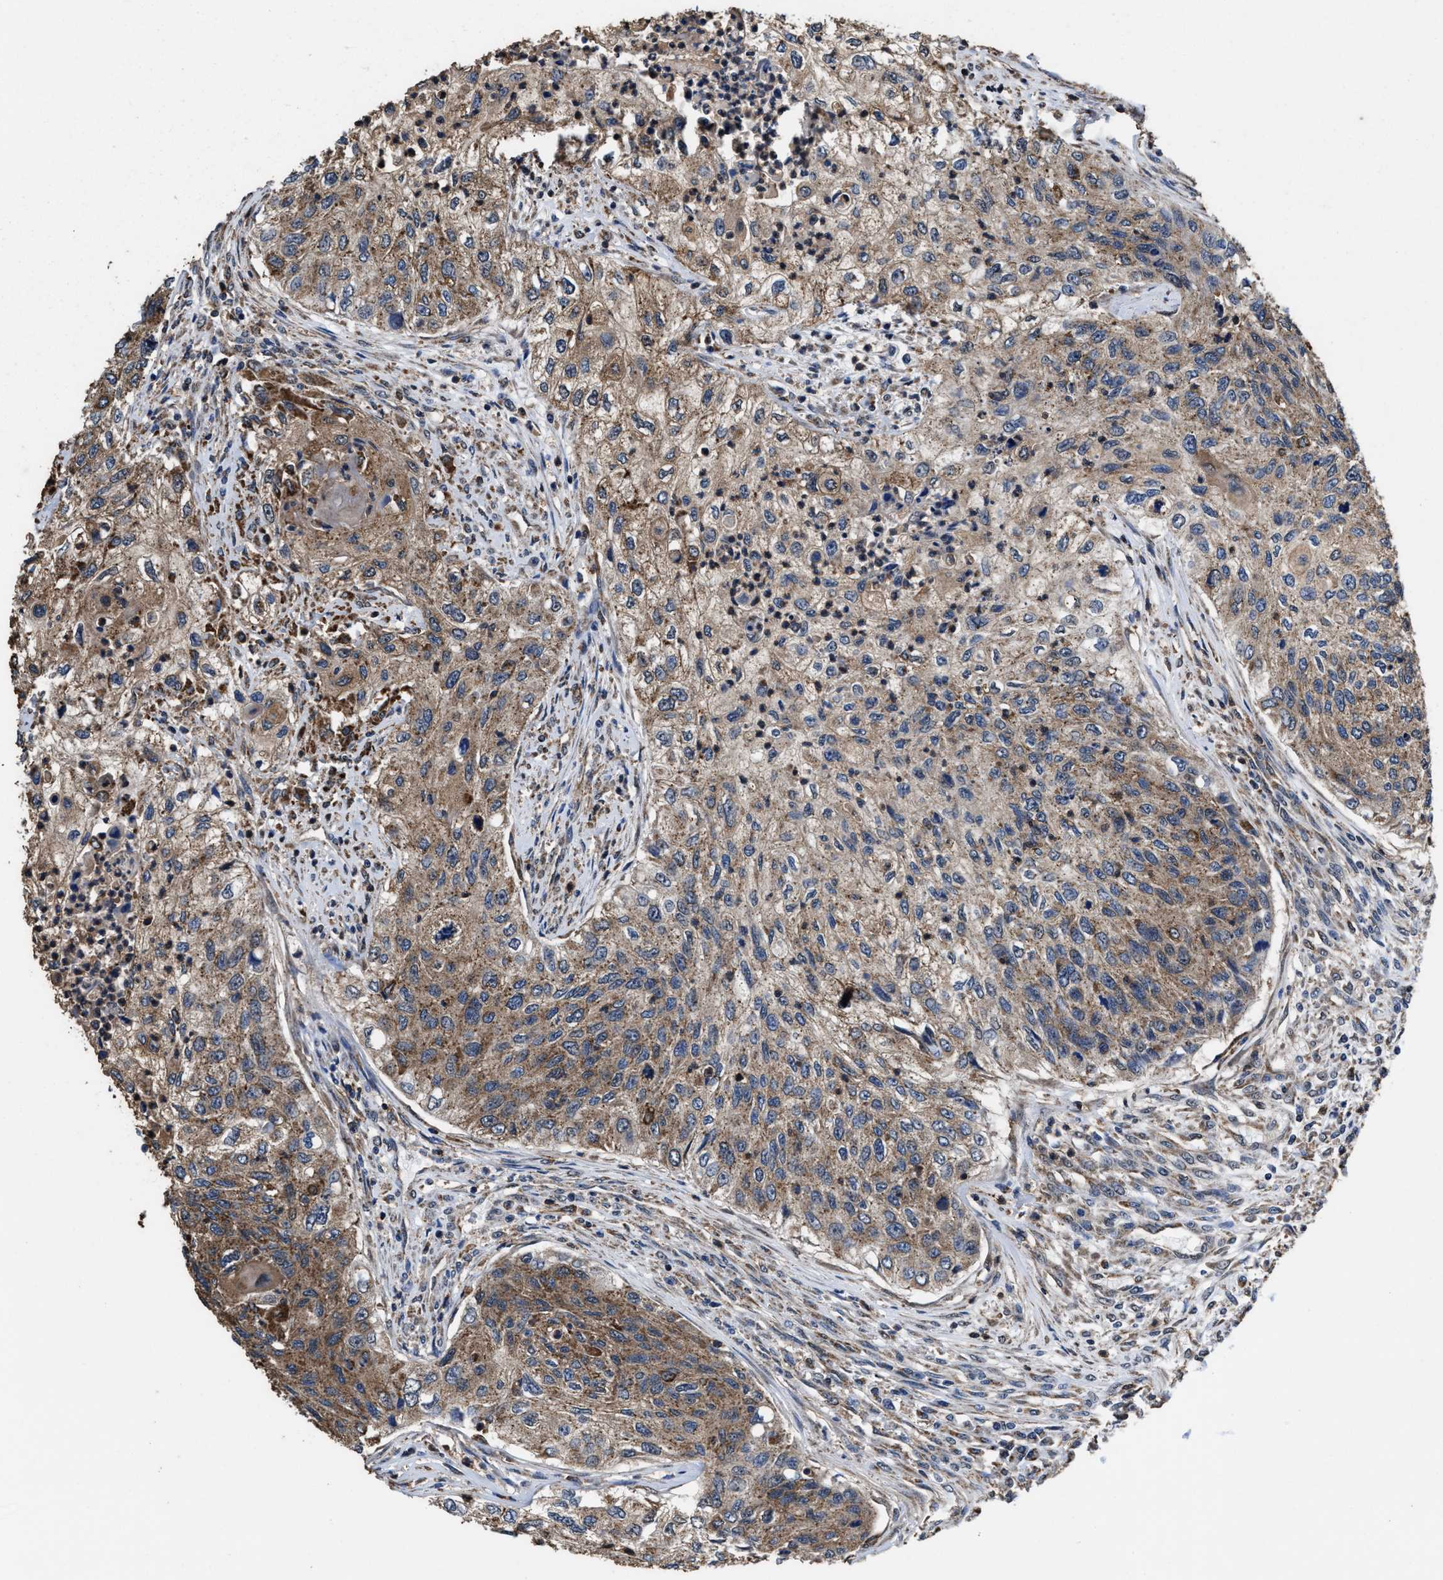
{"staining": {"intensity": "moderate", "quantity": ">75%", "location": "cytoplasmic/membranous"}, "tissue": "urothelial cancer", "cell_type": "Tumor cells", "image_type": "cancer", "snomed": [{"axis": "morphology", "description": "Urothelial carcinoma, High grade"}, {"axis": "topography", "description": "Urinary bladder"}], "caption": "Immunohistochemical staining of urothelial cancer demonstrates moderate cytoplasmic/membranous protein positivity in approximately >75% of tumor cells.", "gene": "ACLY", "patient": {"sex": "female", "age": 60}}